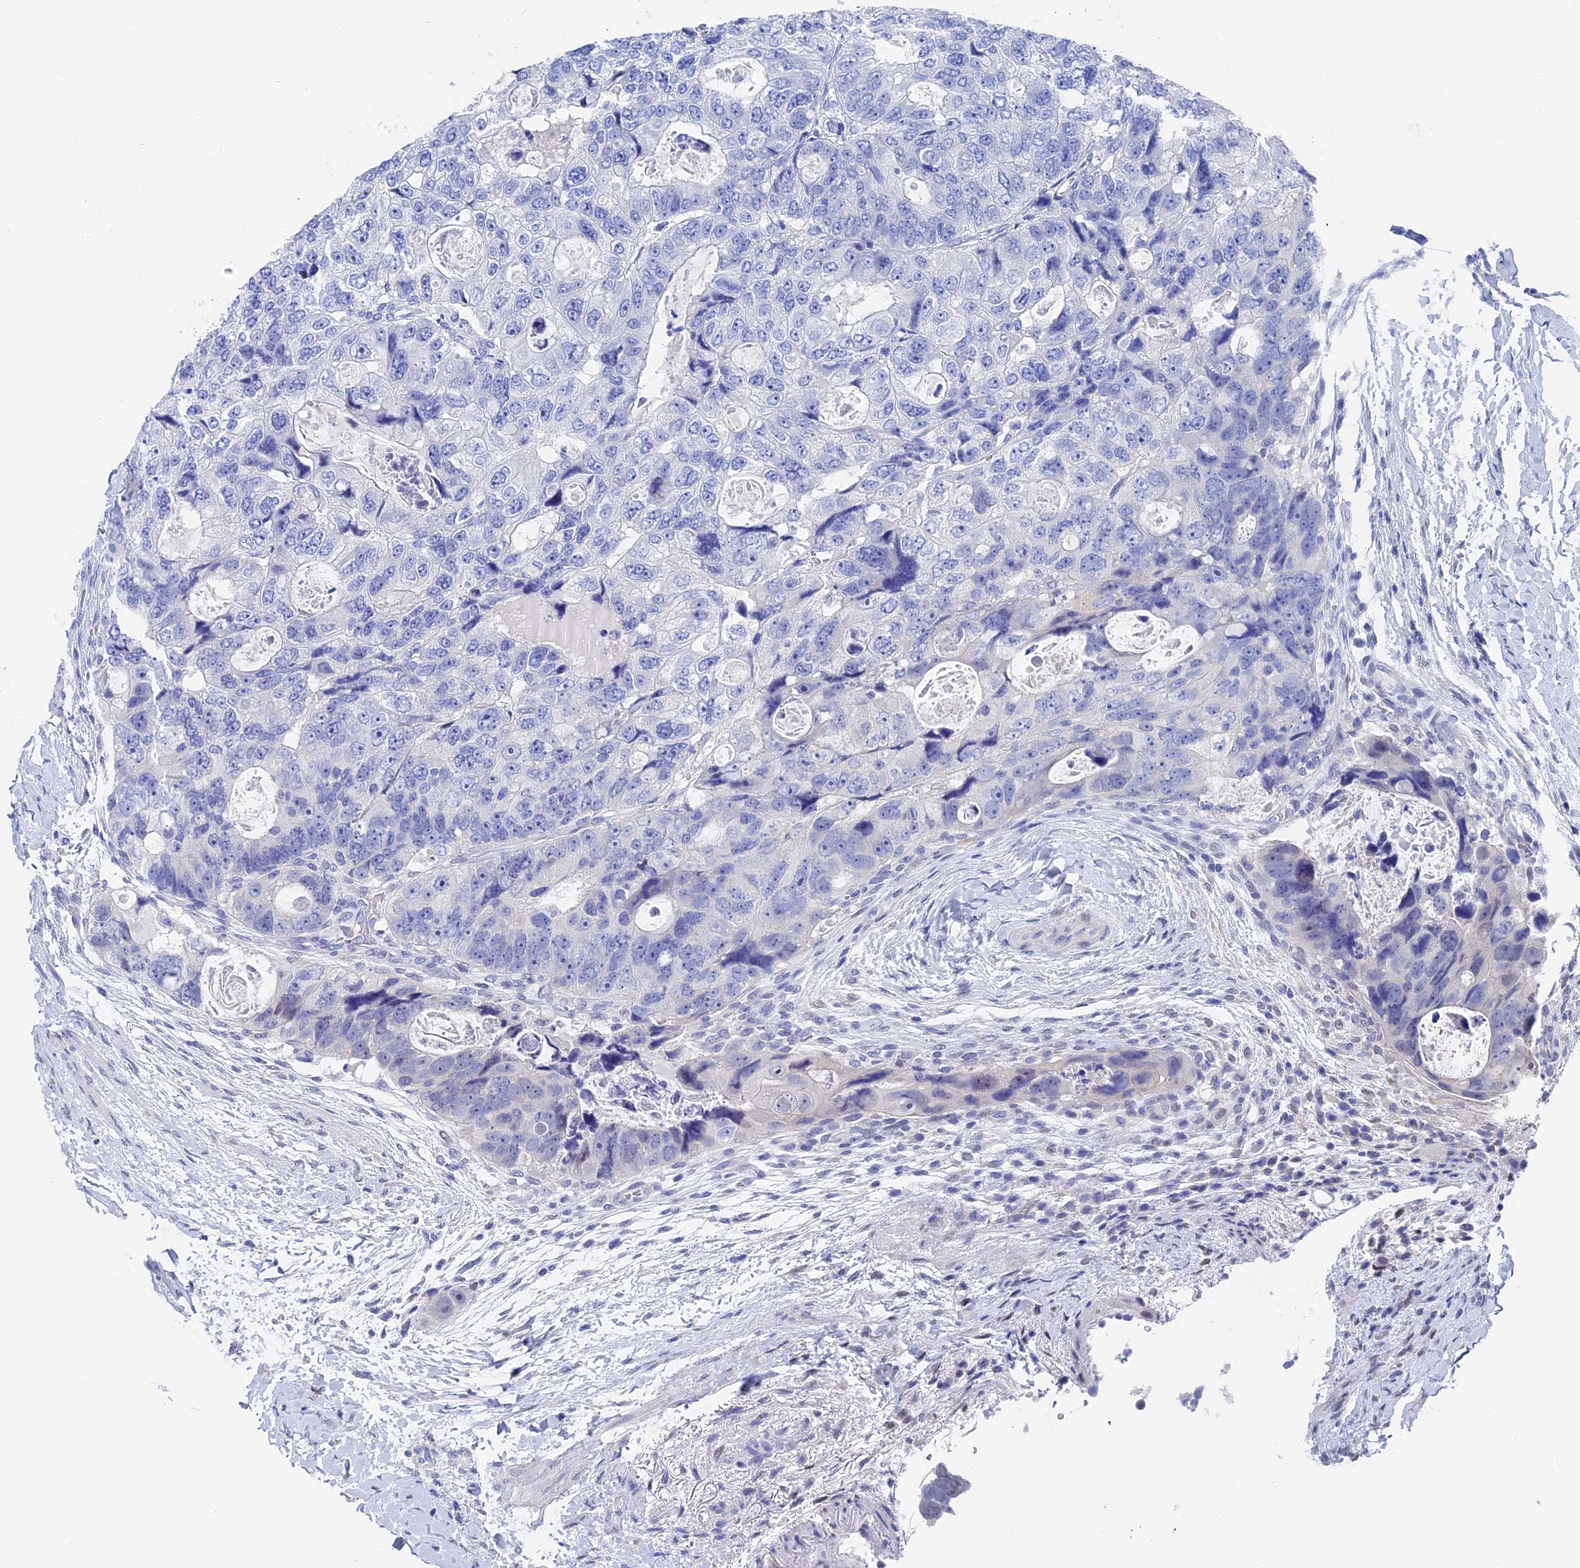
{"staining": {"intensity": "negative", "quantity": "none", "location": "none"}, "tissue": "colorectal cancer", "cell_type": "Tumor cells", "image_type": "cancer", "snomed": [{"axis": "morphology", "description": "Adenocarcinoma, NOS"}, {"axis": "topography", "description": "Rectum"}], "caption": "The histopathology image reveals no significant expression in tumor cells of colorectal adenocarcinoma.", "gene": "VPS33B", "patient": {"sex": "male", "age": 59}}